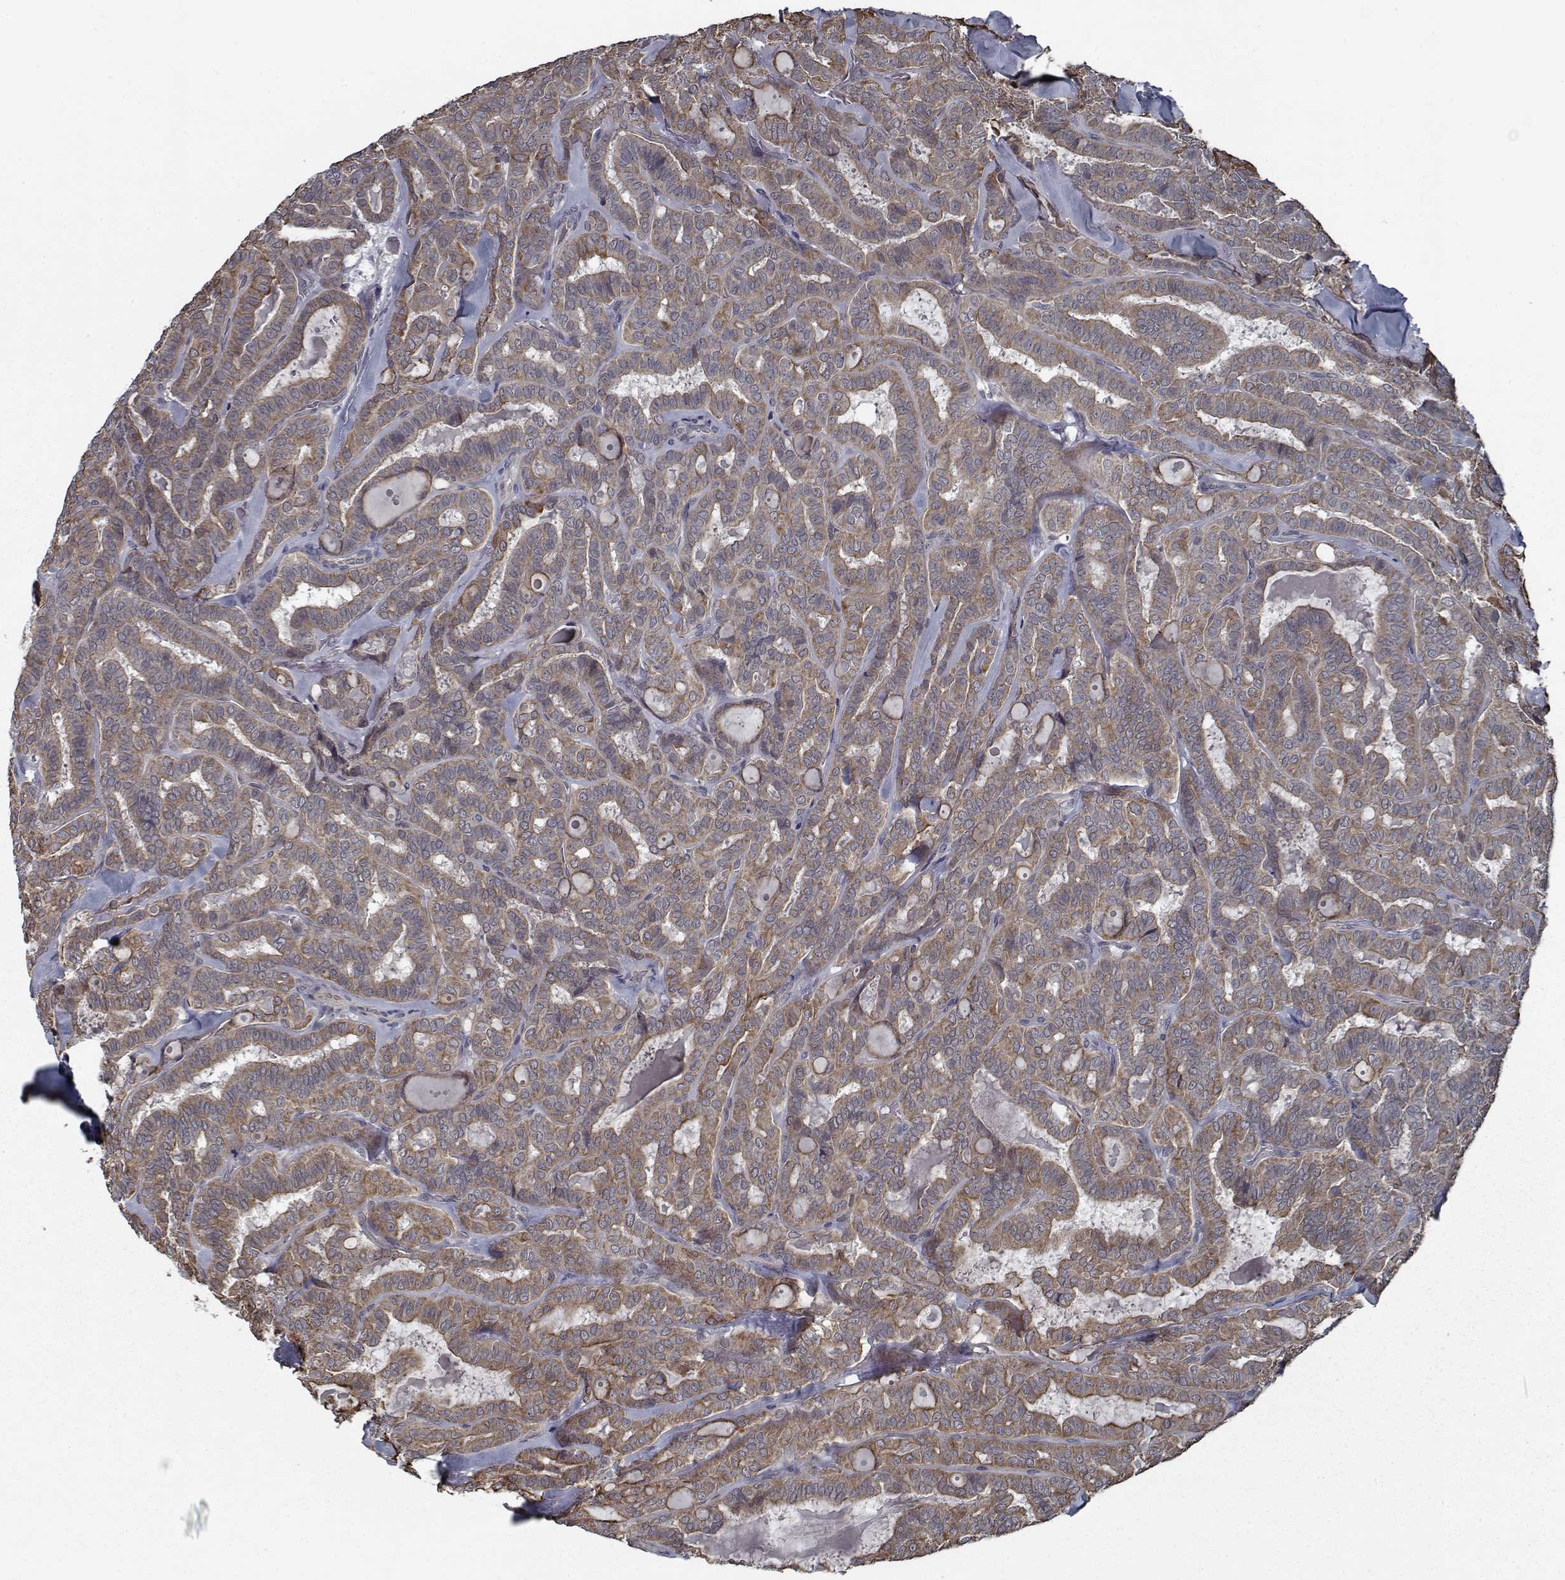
{"staining": {"intensity": "moderate", "quantity": ">75%", "location": "cytoplasmic/membranous"}, "tissue": "thyroid cancer", "cell_type": "Tumor cells", "image_type": "cancer", "snomed": [{"axis": "morphology", "description": "Papillary adenocarcinoma, NOS"}, {"axis": "topography", "description": "Thyroid gland"}], "caption": "Immunohistochemical staining of human papillary adenocarcinoma (thyroid) demonstrates medium levels of moderate cytoplasmic/membranous expression in approximately >75% of tumor cells. (IHC, brightfield microscopy, high magnification).", "gene": "NLK", "patient": {"sex": "female", "age": 39}}